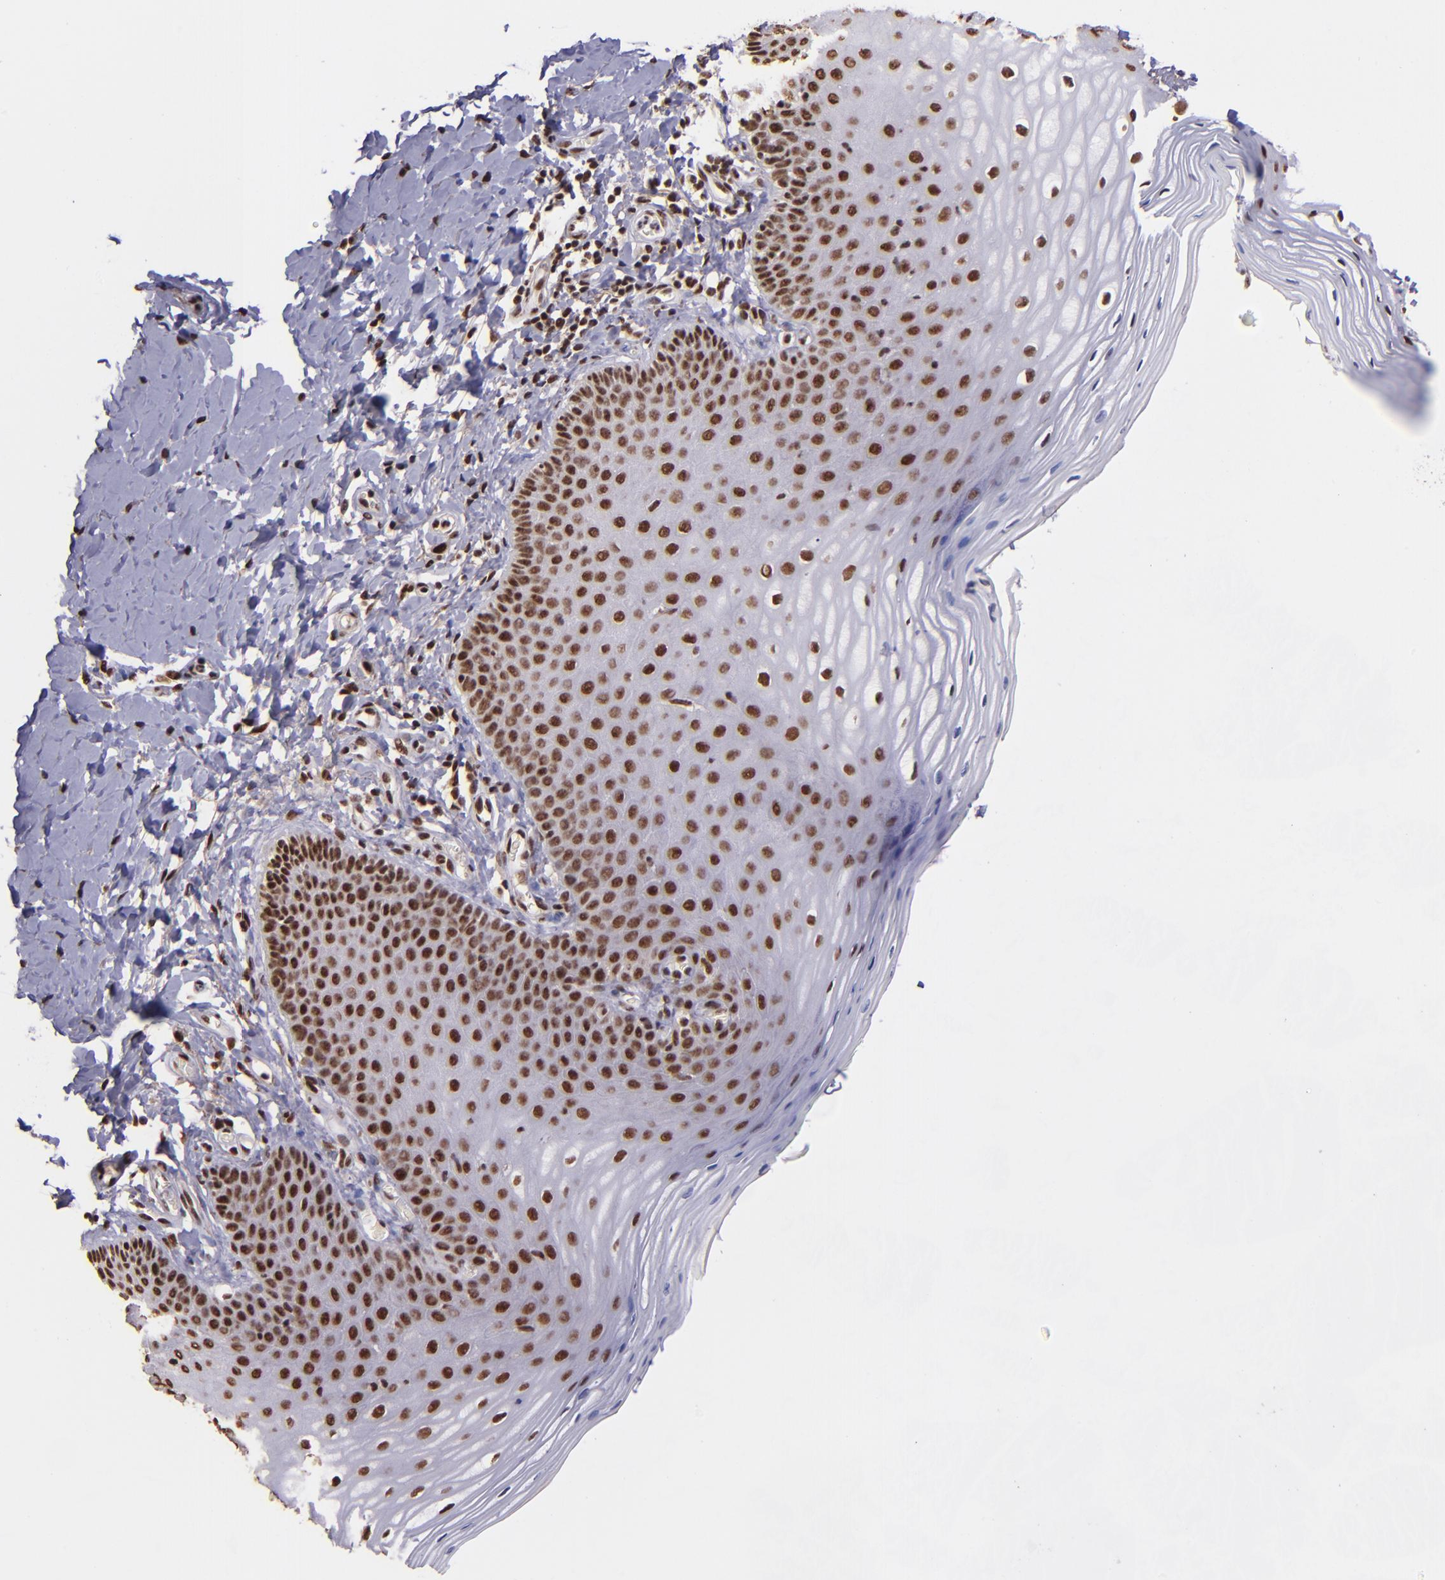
{"staining": {"intensity": "strong", "quantity": ">75%", "location": "nuclear"}, "tissue": "vagina", "cell_type": "Squamous epithelial cells", "image_type": "normal", "snomed": [{"axis": "morphology", "description": "Normal tissue, NOS"}, {"axis": "topography", "description": "Vagina"}], "caption": "A high amount of strong nuclear positivity is identified in approximately >75% of squamous epithelial cells in unremarkable vagina.", "gene": "PQBP1", "patient": {"sex": "female", "age": 55}}